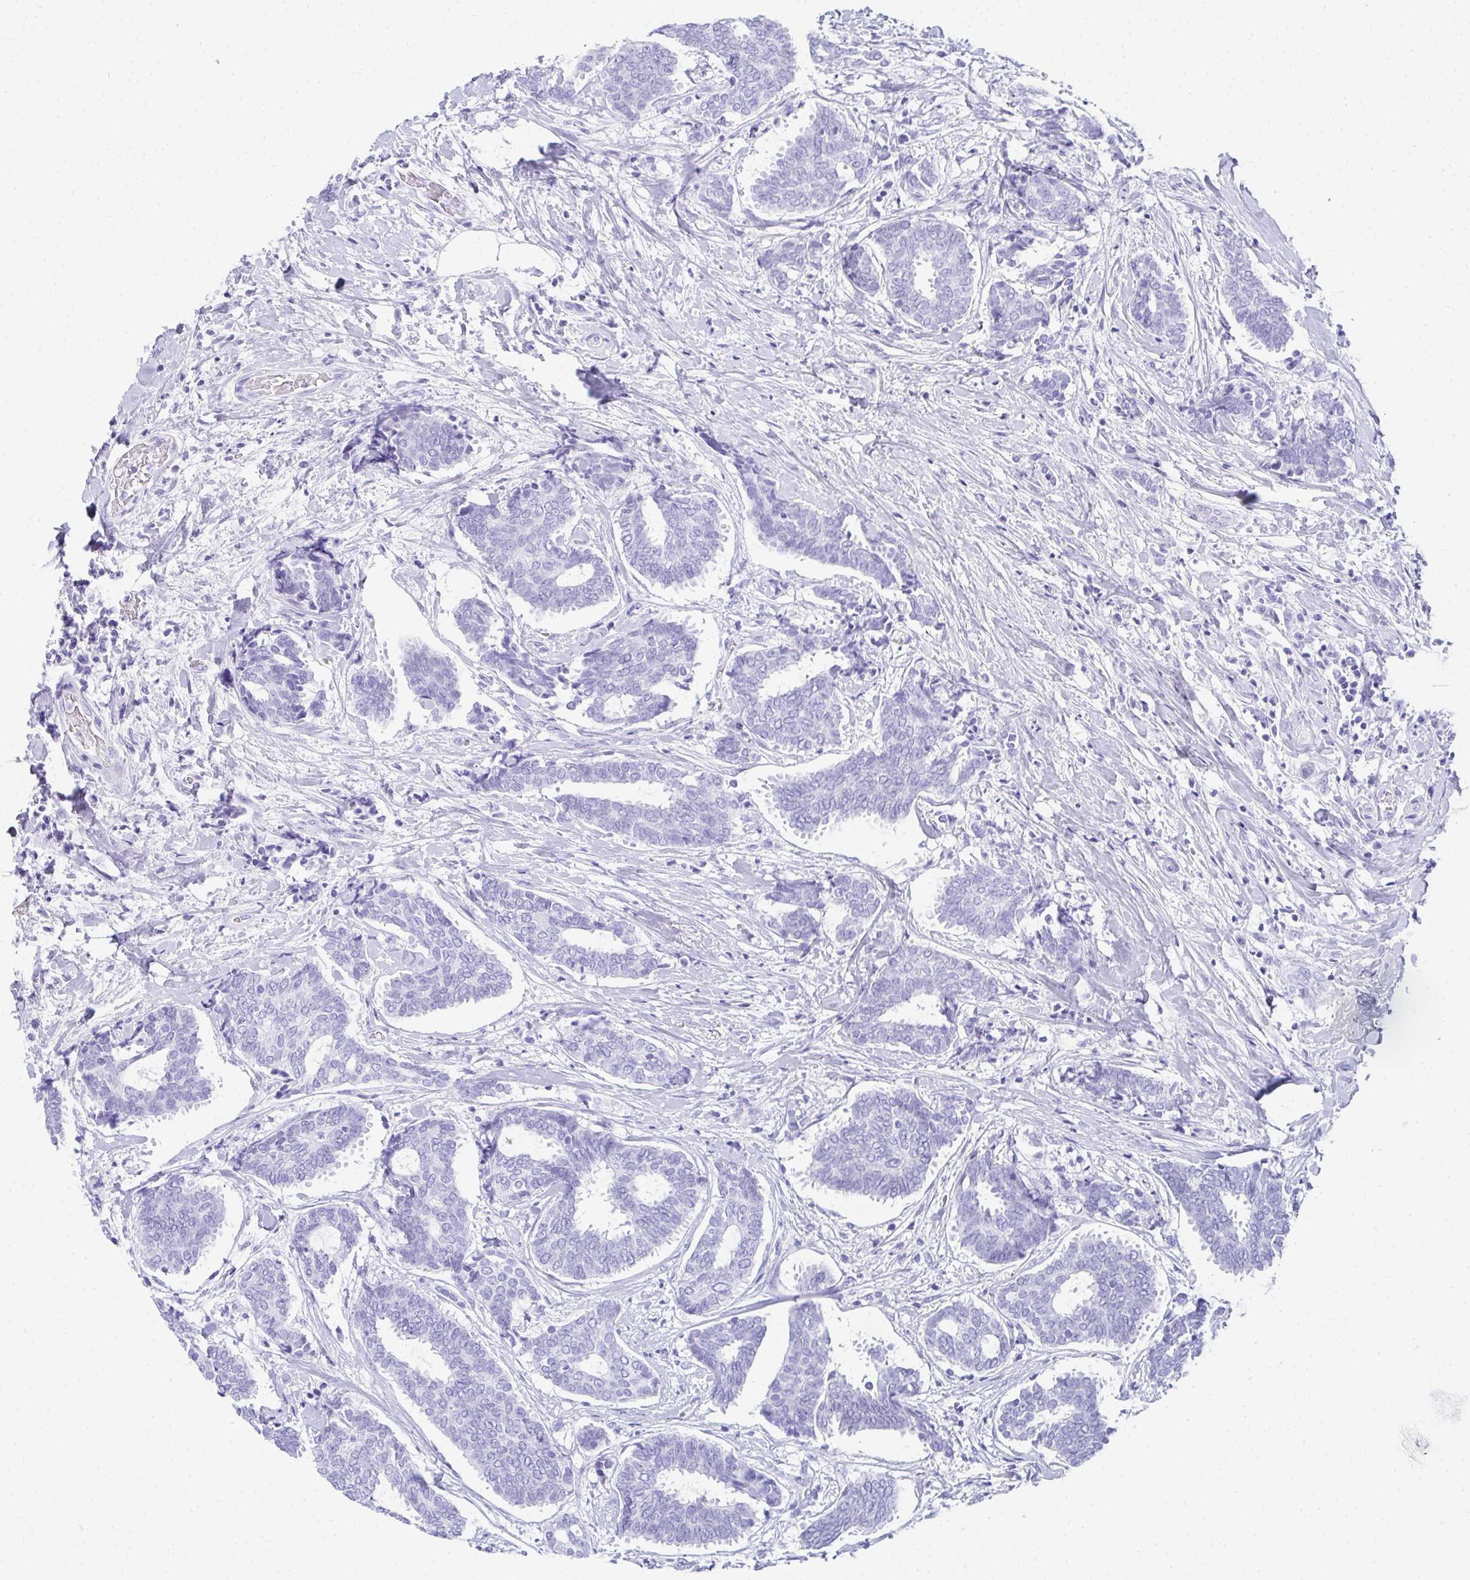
{"staining": {"intensity": "negative", "quantity": "none", "location": "none"}, "tissue": "breast cancer", "cell_type": "Tumor cells", "image_type": "cancer", "snomed": [{"axis": "morphology", "description": "Intraductal carcinoma, in situ"}, {"axis": "morphology", "description": "Duct carcinoma"}, {"axis": "morphology", "description": "Lobular carcinoma, in situ"}, {"axis": "topography", "description": "Breast"}], "caption": "Immunohistochemistry (IHC) photomicrograph of neoplastic tissue: human breast cancer (lobular carcinoma in situ) stained with DAB exhibits no significant protein positivity in tumor cells.", "gene": "TNNT1", "patient": {"sex": "female", "age": 44}}